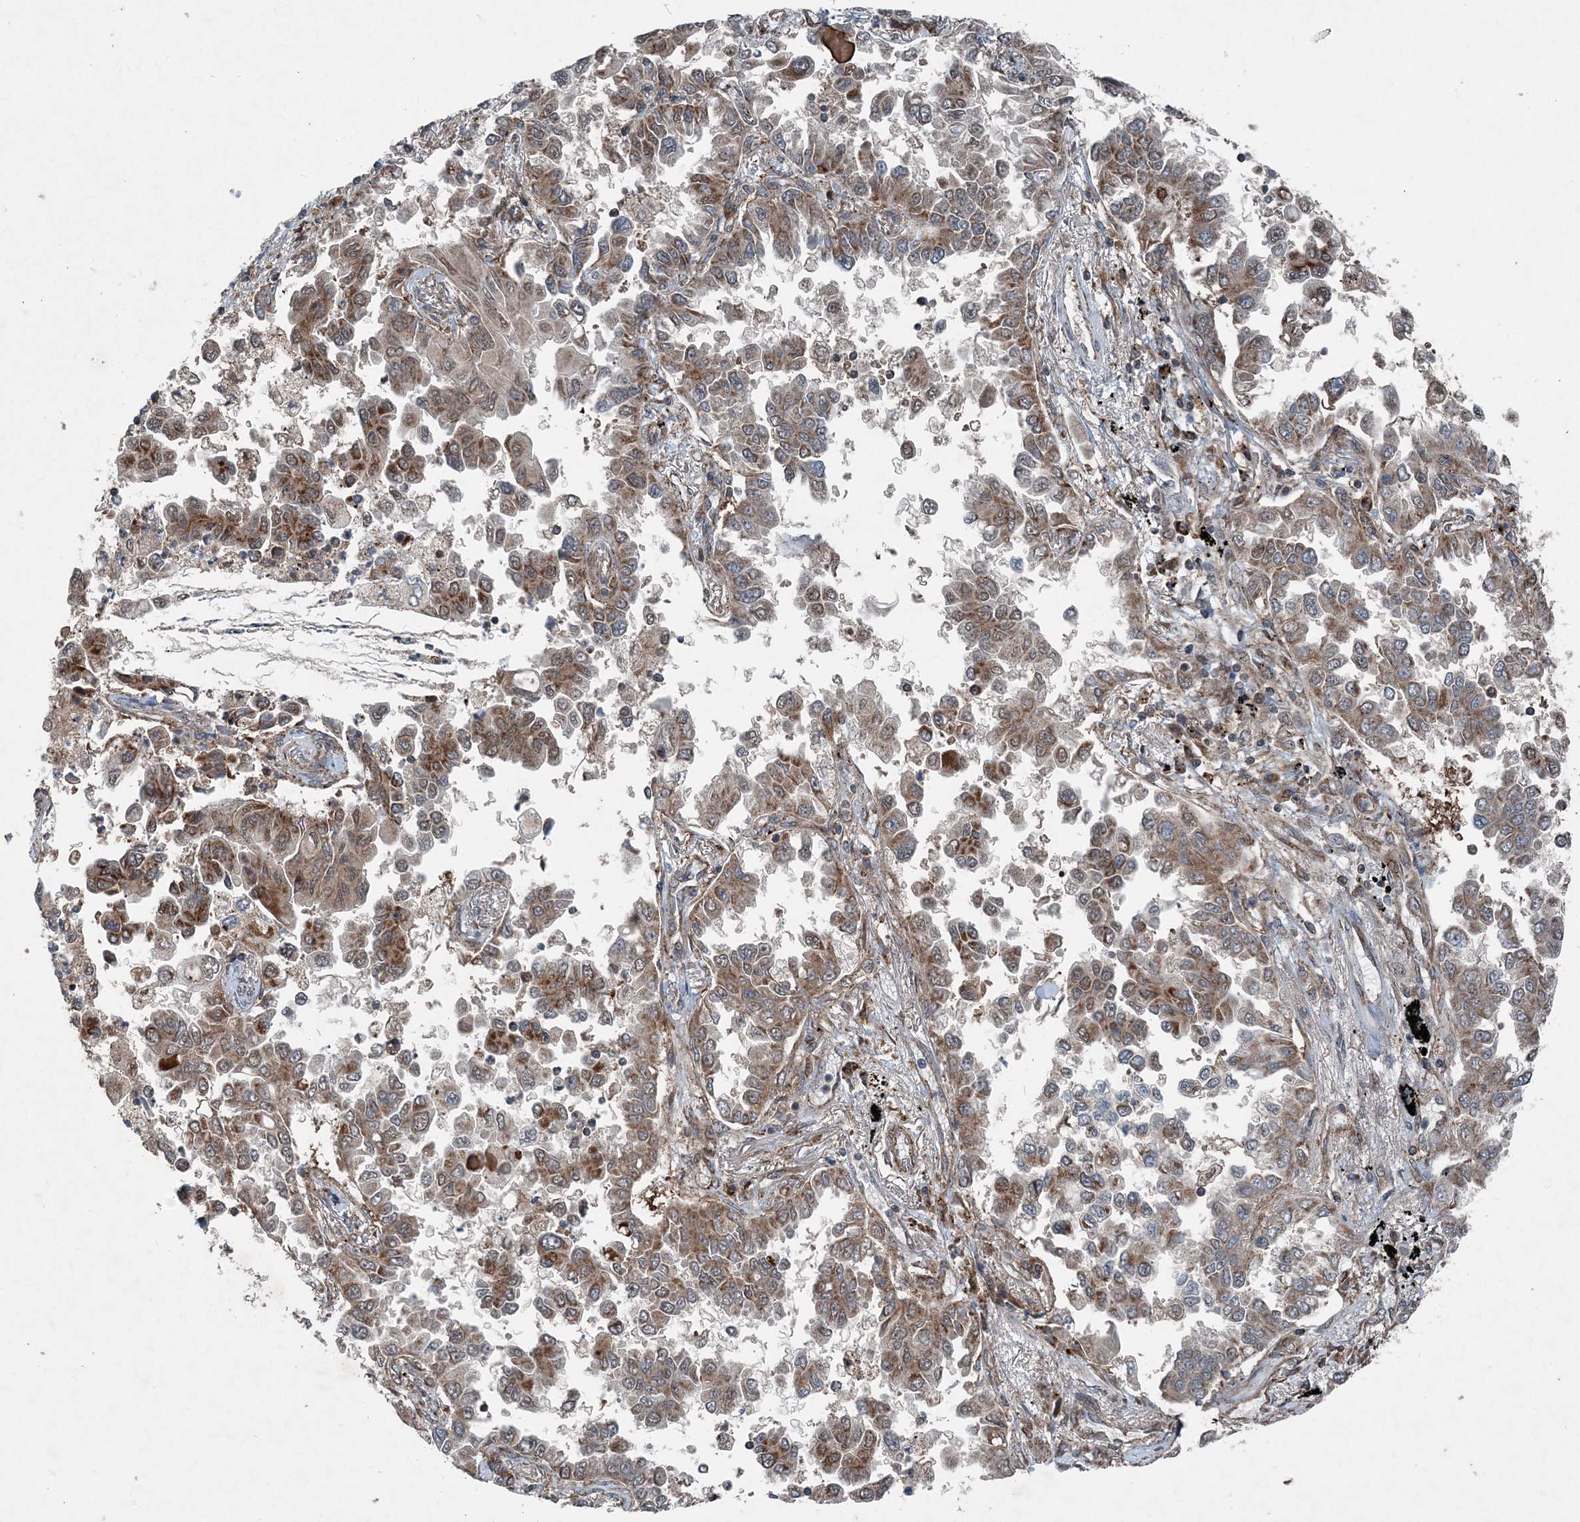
{"staining": {"intensity": "moderate", "quantity": ">75%", "location": "cytoplasmic/membranous"}, "tissue": "lung cancer", "cell_type": "Tumor cells", "image_type": "cancer", "snomed": [{"axis": "morphology", "description": "Adenocarcinoma, NOS"}, {"axis": "topography", "description": "Lung"}], "caption": "IHC of human adenocarcinoma (lung) displays medium levels of moderate cytoplasmic/membranous staining in approximately >75% of tumor cells. The staining is performed using DAB brown chromogen to label protein expression. The nuclei are counter-stained blue using hematoxylin.", "gene": "NDUFA2", "patient": {"sex": "female", "age": 67}}